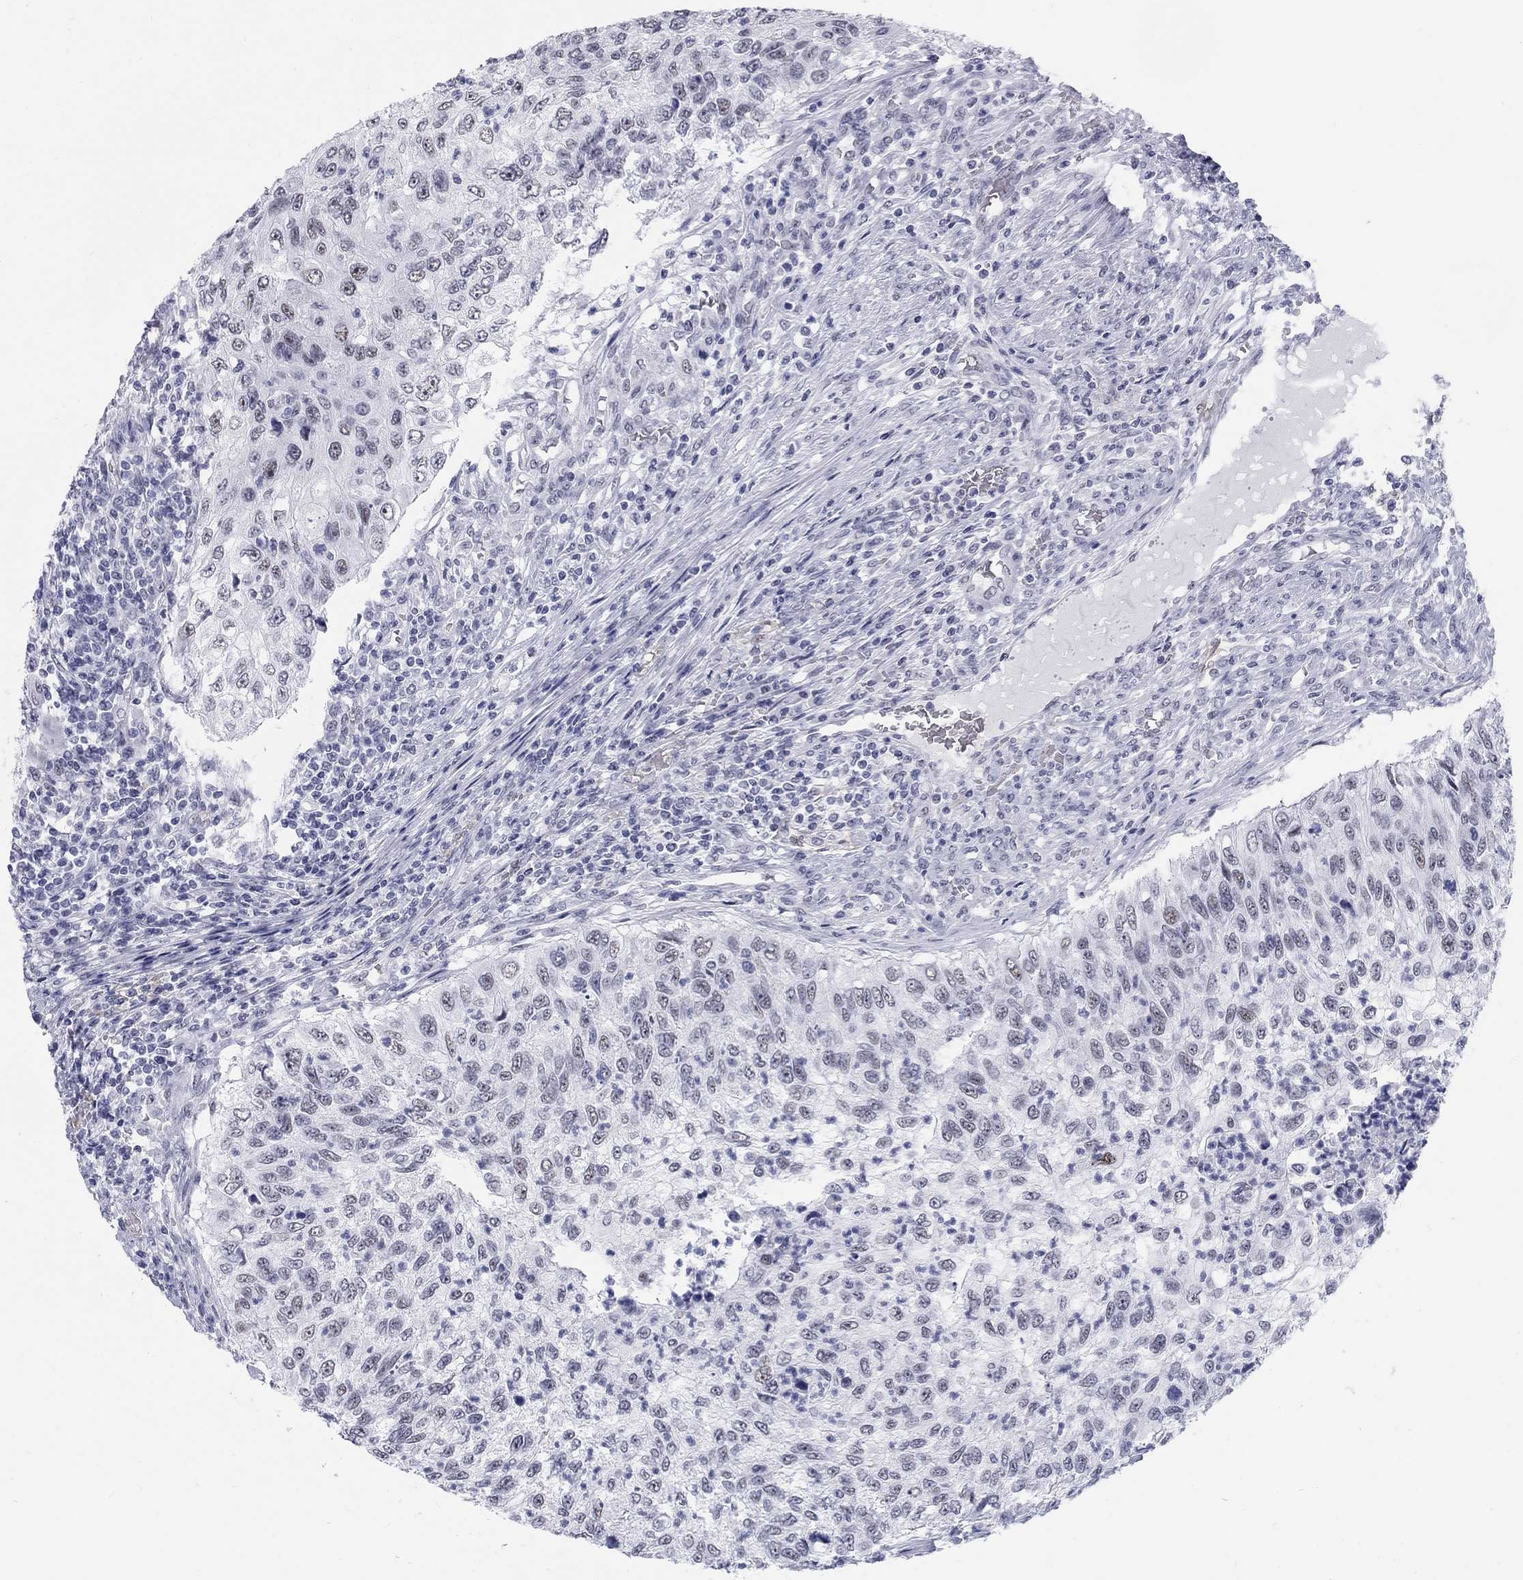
{"staining": {"intensity": "negative", "quantity": "none", "location": "none"}, "tissue": "urothelial cancer", "cell_type": "Tumor cells", "image_type": "cancer", "snomed": [{"axis": "morphology", "description": "Urothelial carcinoma, High grade"}, {"axis": "topography", "description": "Urinary bladder"}], "caption": "IHC photomicrograph of human urothelial cancer stained for a protein (brown), which reveals no expression in tumor cells.", "gene": "DMTN", "patient": {"sex": "female", "age": 60}}